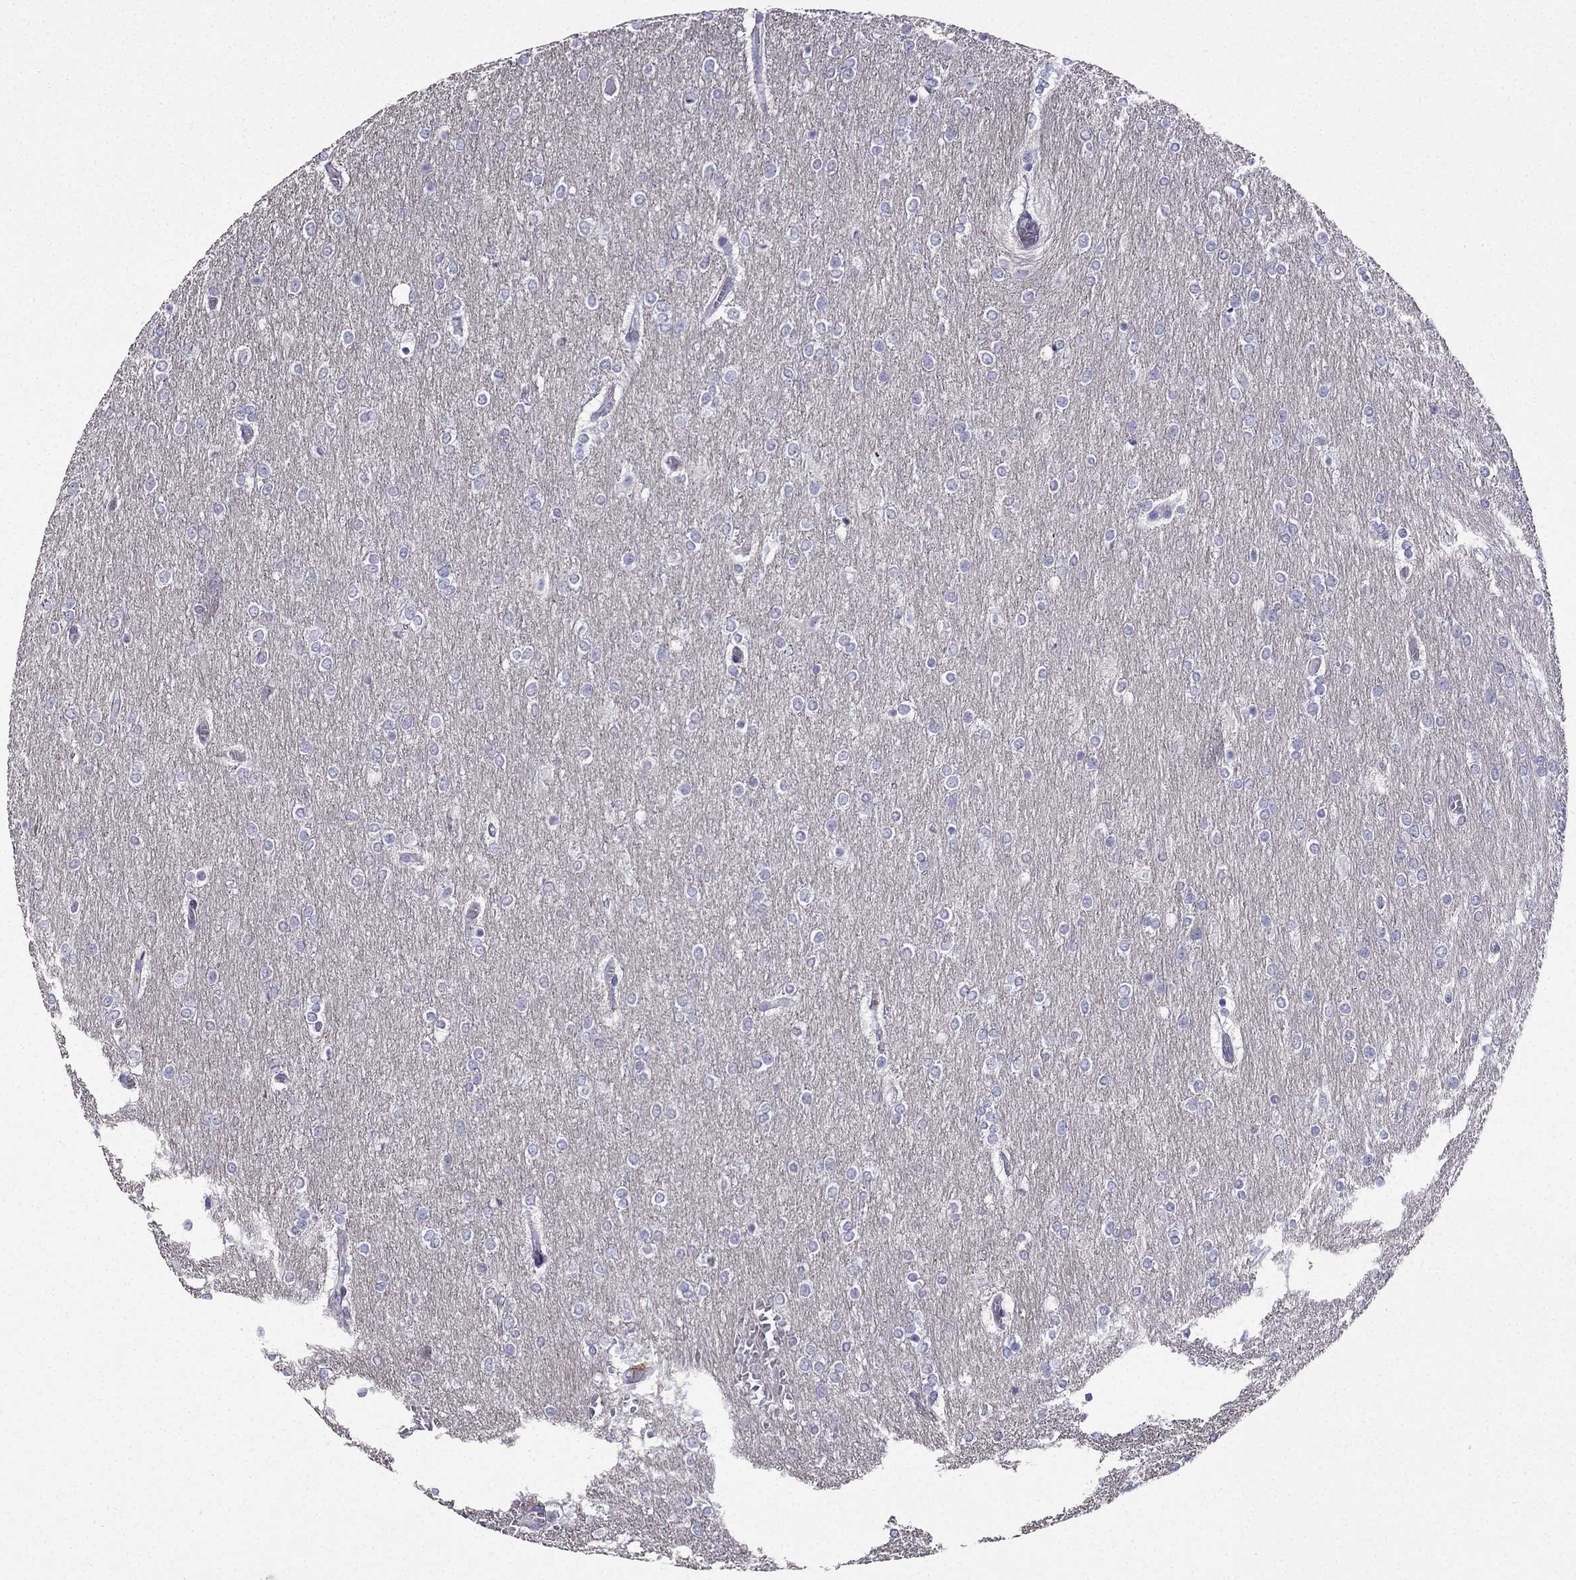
{"staining": {"intensity": "negative", "quantity": "none", "location": "none"}, "tissue": "glioma", "cell_type": "Tumor cells", "image_type": "cancer", "snomed": [{"axis": "morphology", "description": "Glioma, malignant, High grade"}, {"axis": "topography", "description": "Brain"}], "caption": "High-grade glioma (malignant) was stained to show a protein in brown. There is no significant staining in tumor cells.", "gene": "UHRF1", "patient": {"sex": "female", "age": 61}}